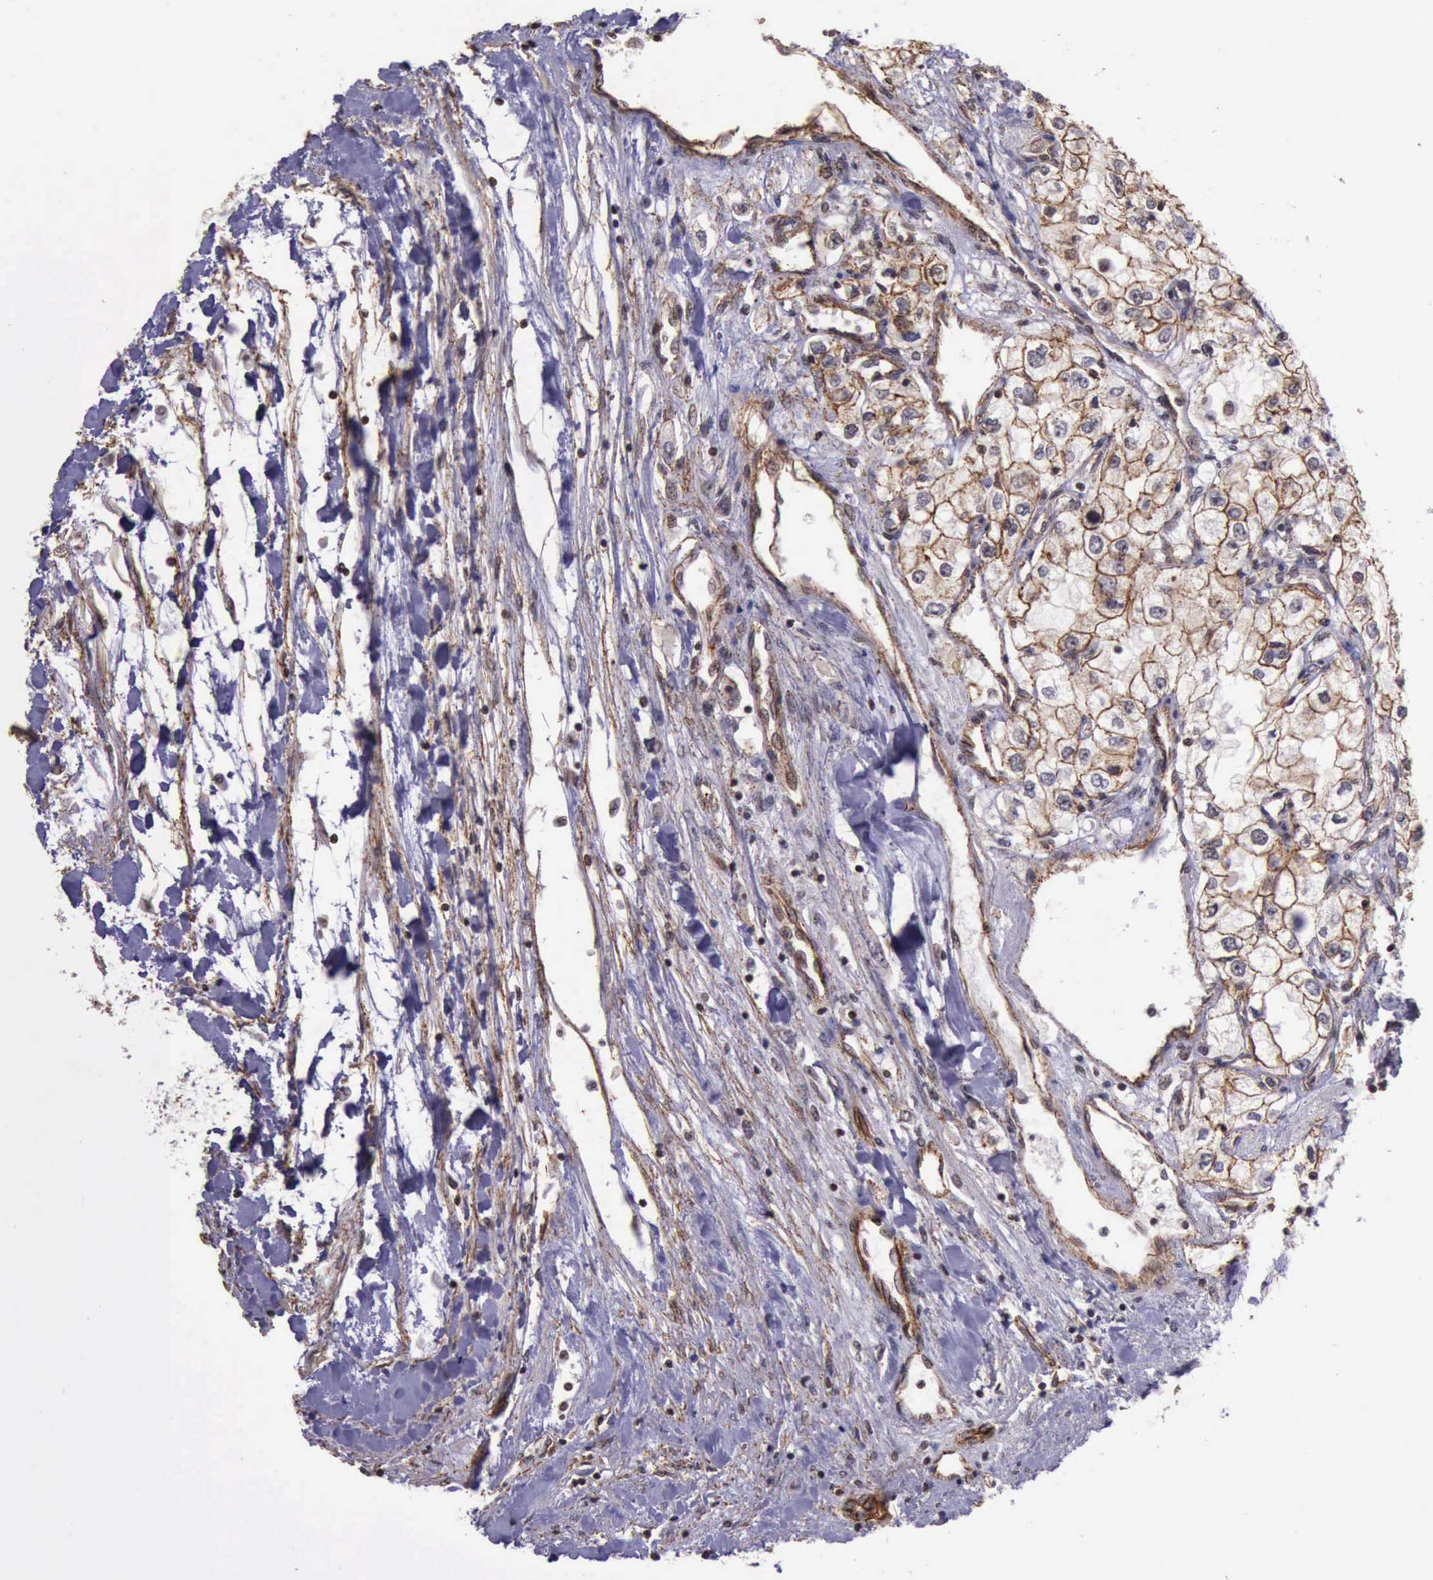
{"staining": {"intensity": "moderate", "quantity": ">75%", "location": "cytoplasmic/membranous"}, "tissue": "renal cancer", "cell_type": "Tumor cells", "image_type": "cancer", "snomed": [{"axis": "morphology", "description": "Adenocarcinoma, NOS"}, {"axis": "topography", "description": "Kidney"}], "caption": "Immunohistochemical staining of human renal adenocarcinoma reveals medium levels of moderate cytoplasmic/membranous protein staining in about >75% of tumor cells. (DAB = brown stain, brightfield microscopy at high magnification).", "gene": "CTNNB1", "patient": {"sex": "male", "age": 57}}